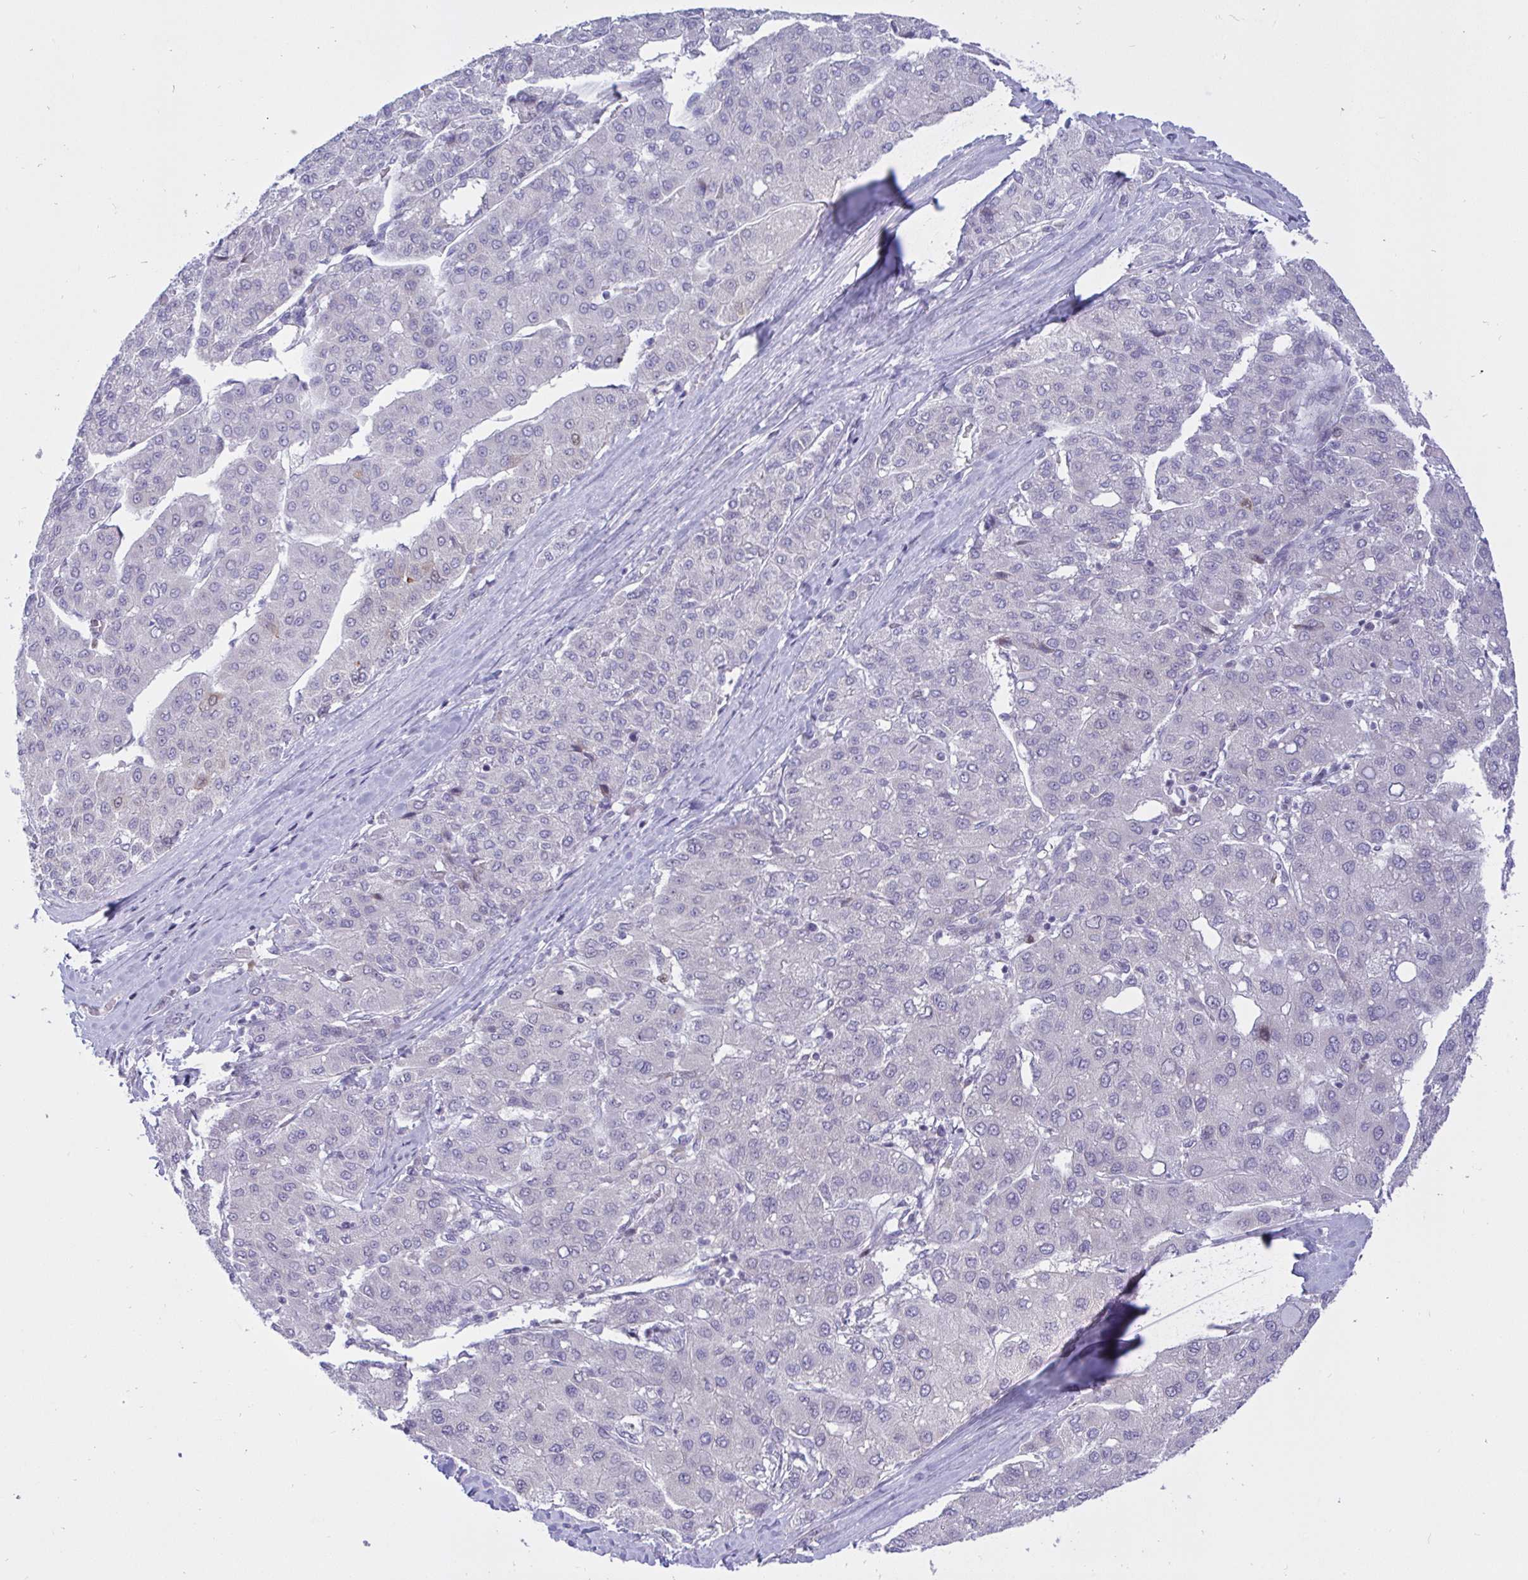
{"staining": {"intensity": "strong", "quantity": "<25%", "location": "cytoplasmic/membranous"}, "tissue": "liver cancer", "cell_type": "Tumor cells", "image_type": "cancer", "snomed": [{"axis": "morphology", "description": "Carcinoma, Hepatocellular, NOS"}, {"axis": "topography", "description": "Liver"}], "caption": "Strong cytoplasmic/membranous protein expression is identified in approximately <25% of tumor cells in hepatocellular carcinoma (liver).", "gene": "EPOP", "patient": {"sex": "male", "age": 65}}